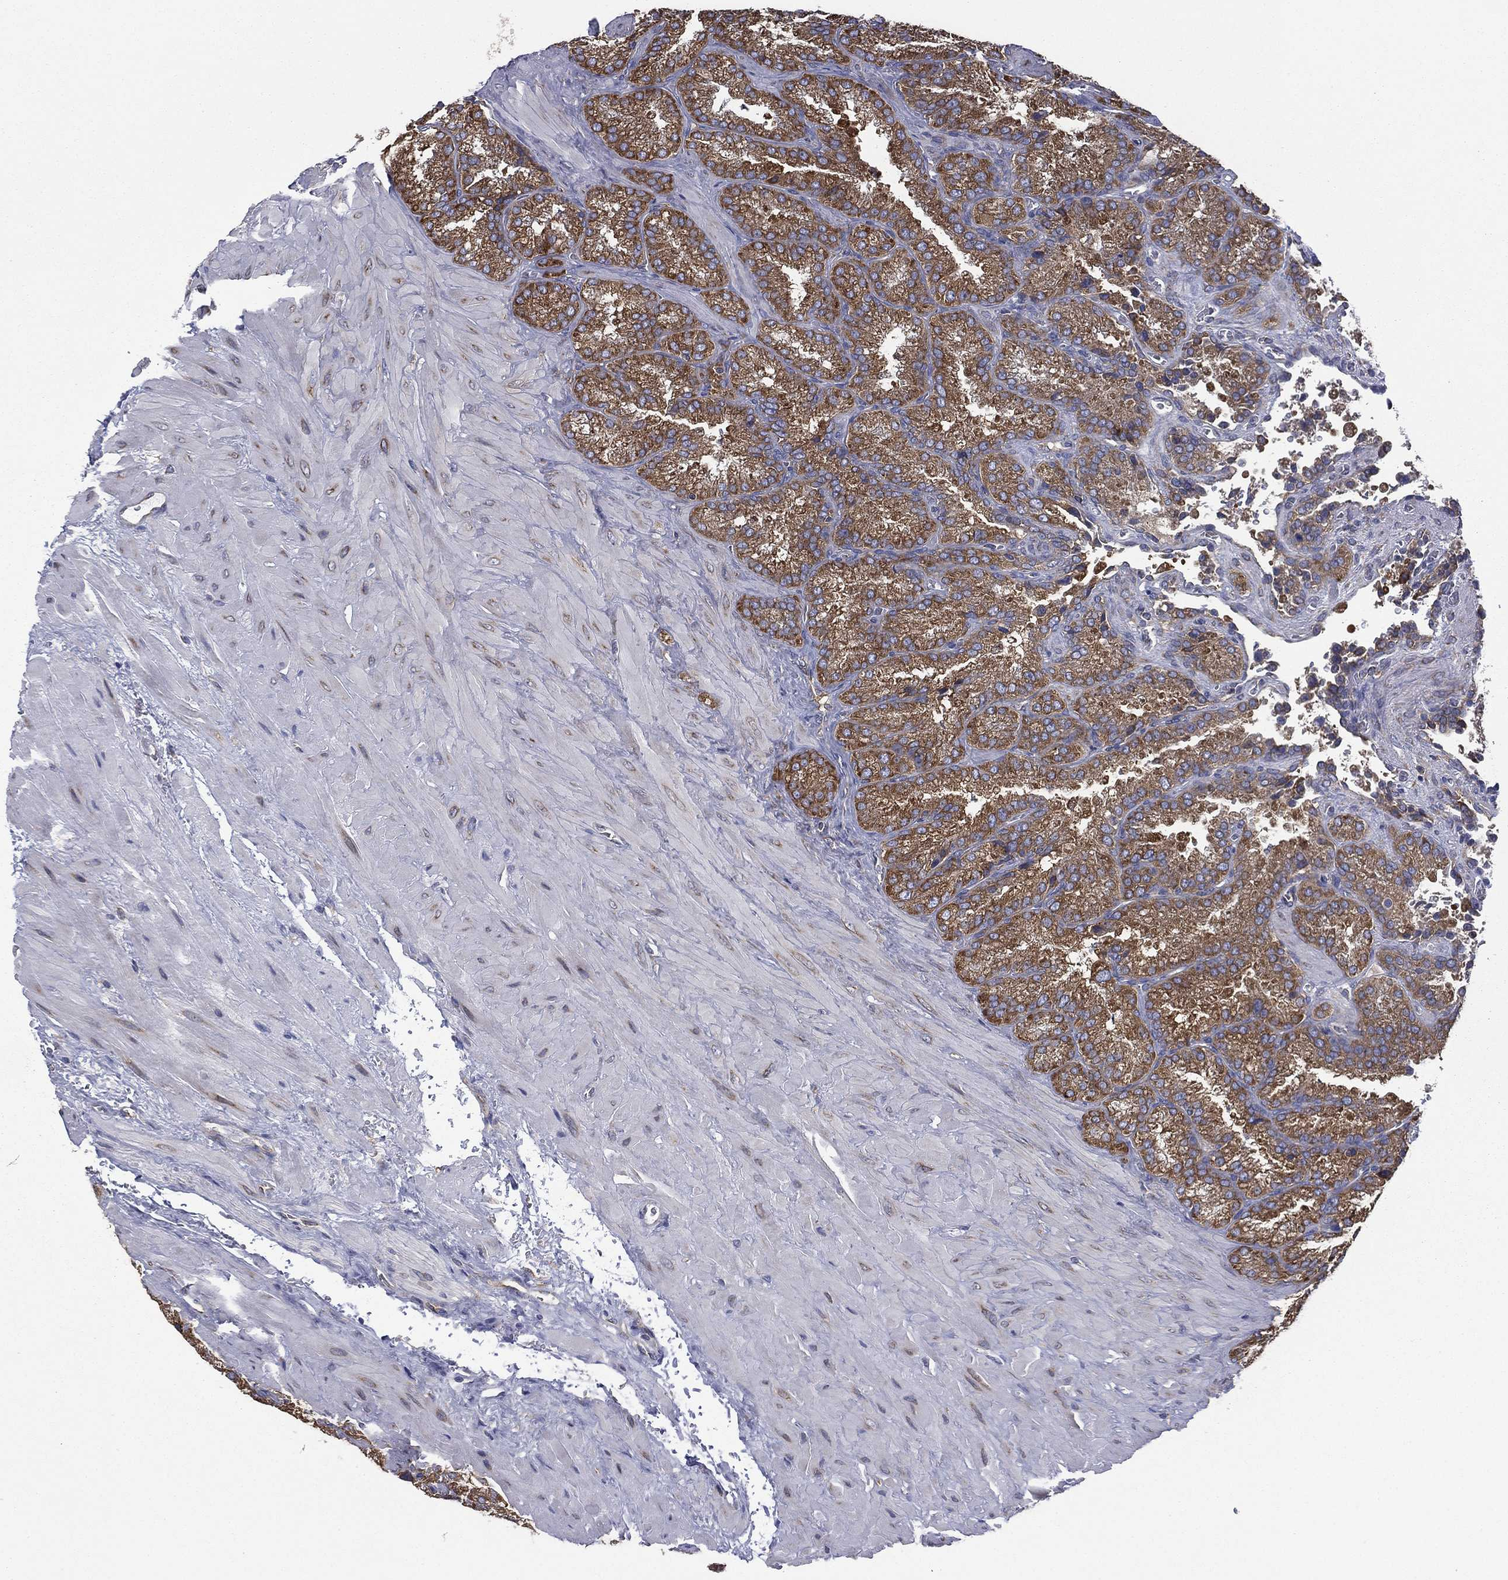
{"staining": {"intensity": "strong", "quantity": ">75%", "location": "cytoplasmic/membranous"}, "tissue": "seminal vesicle", "cell_type": "Glandular cells", "image_type": "normal", "snomed": [{"axis": "morphology", "description": "Normal tissue, NOS"}, {"axis": "topography", "description": "Seminal veicle"}], "caption": "Protein staining of normal seminal vesicle exhibits strong cytoplasmic/membranous staining in approximately >75% of glandular cells.", "gene": "FARSA", "patient": {"sex": "male", "age": 37}}